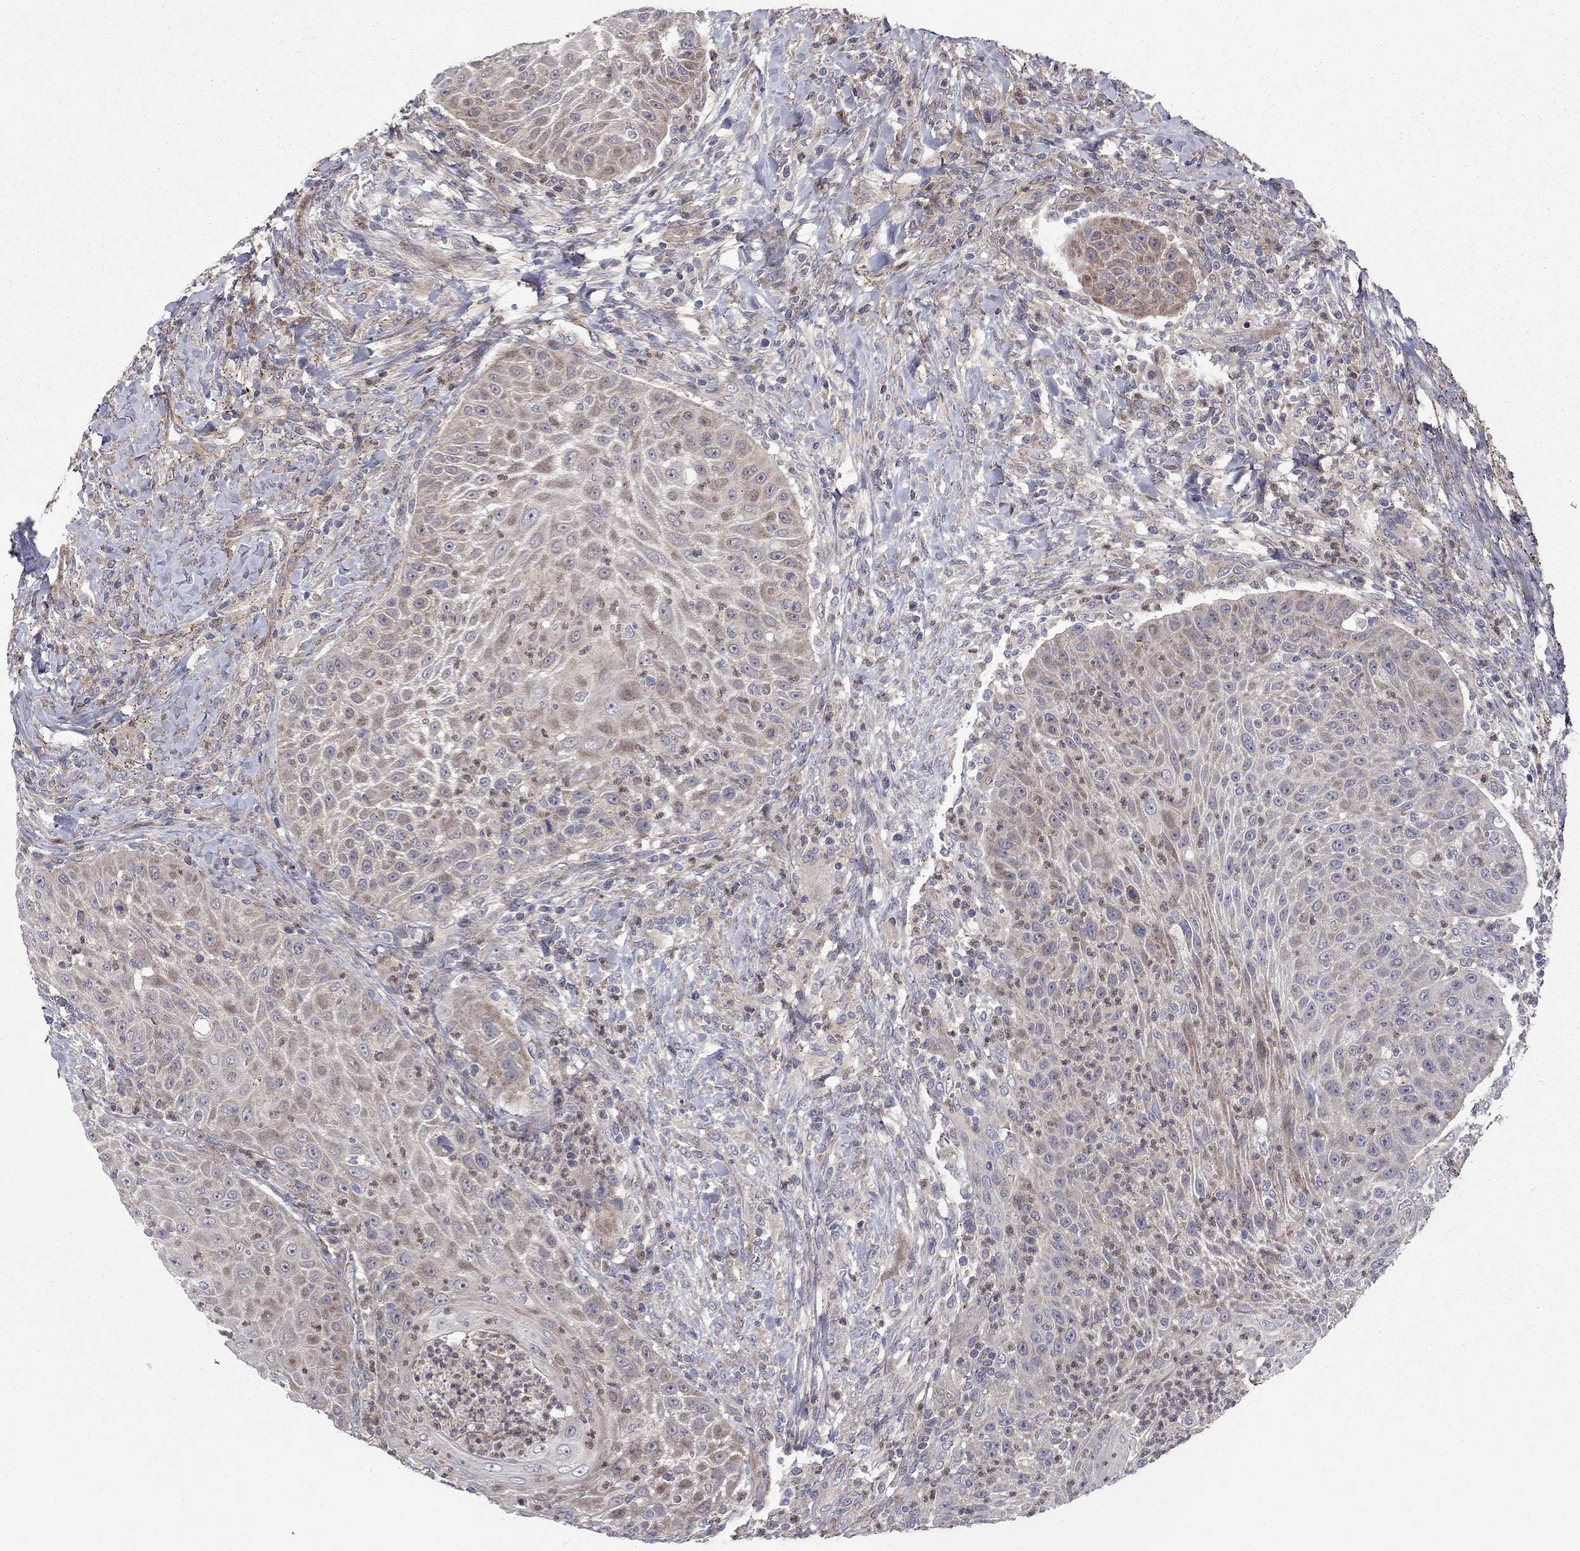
{"staining": {"intensity": "weak", "quantity": ">75%", "location": "cytoplasmic/membranous"}, "tissue": "head and neck cancer", "cell_type": "Tumor cells", "image_type": "cancer", "snomed": [{"axis": "morphology", "description": "Squamous cell carcinoma, NOS"}, {"axis": "topography", "description": "Head-Neck"}], "caption": "Immunohistochemistry (IHC) staining of squamous cell carcinoma (head and neck), which shows low levels of weak cytoplasmic/membranous positivity in approximately >75% of tumor cells indicating weak cytoplasmic/membranous protein staining. The staining was performed using DAB (brown) for protein detection and nuclei were counterstained in hematoxylin (blue).", "gene": "DUSP7", "patient": {"sex": "male", "age": 69}}